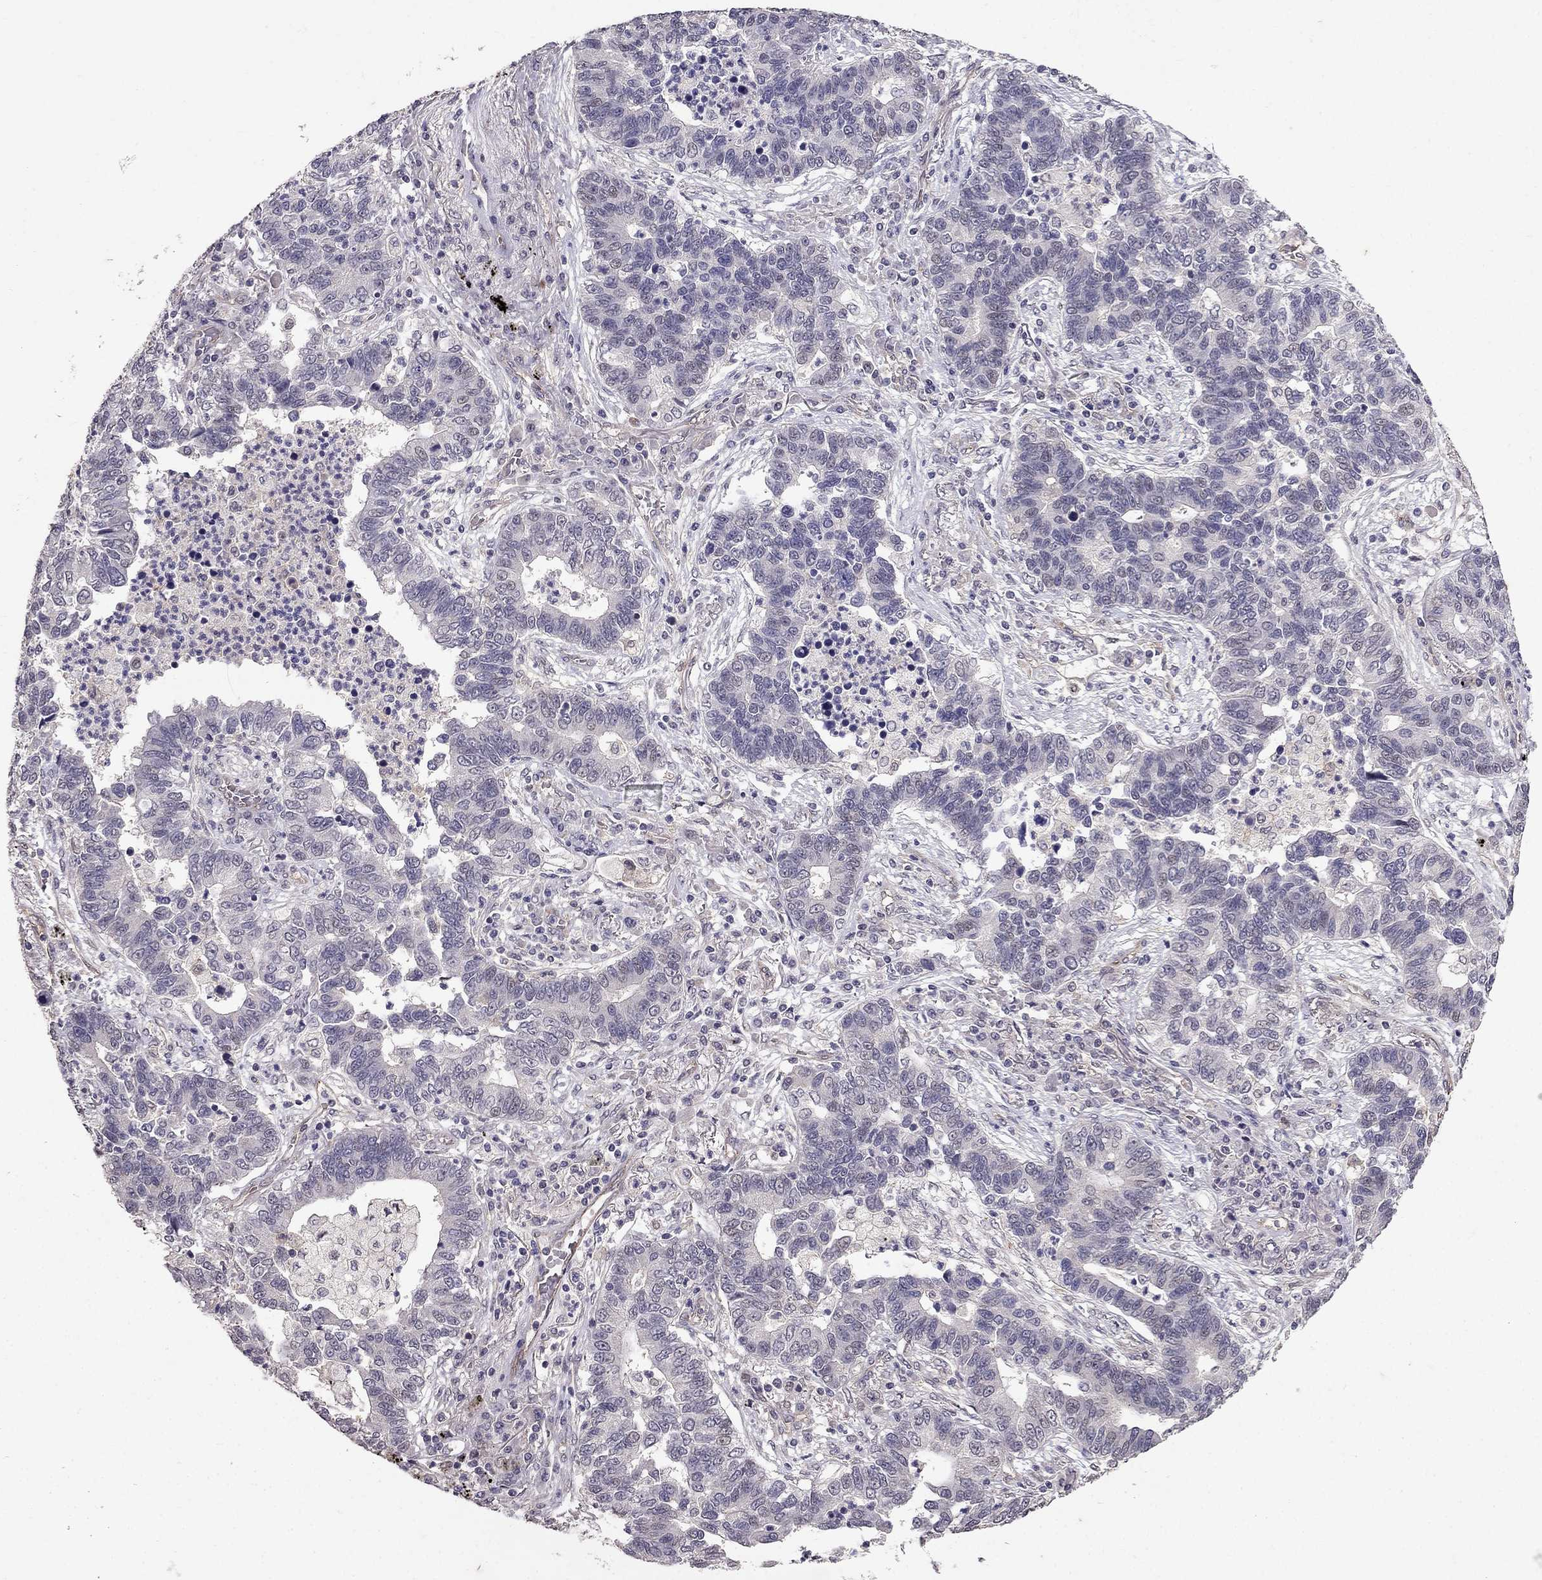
{"staining": {"intensity": "negative", "quantity": "none", "location": "none"}, "tissue": "lung cancer", "cell_type": "Tumor cells", "image_type": "cancer", "snomed": [{"axis": "morphology", "description": "Adenocarcinoma, NOS"}, {"axis": "topography", "description": "Lung"}], "caption": "An IHC histopathology image of adenocarcinoma (lung) is shown. There is no staining in tumor cells of adenocarcinoma (lung). (Brightfield microscopy of DAB (3,3'-diaminobenzidine) immunohistochemistry at high magnification).", "gene": "RASIP1", "patient": {"sex": "female", "age": 57}}